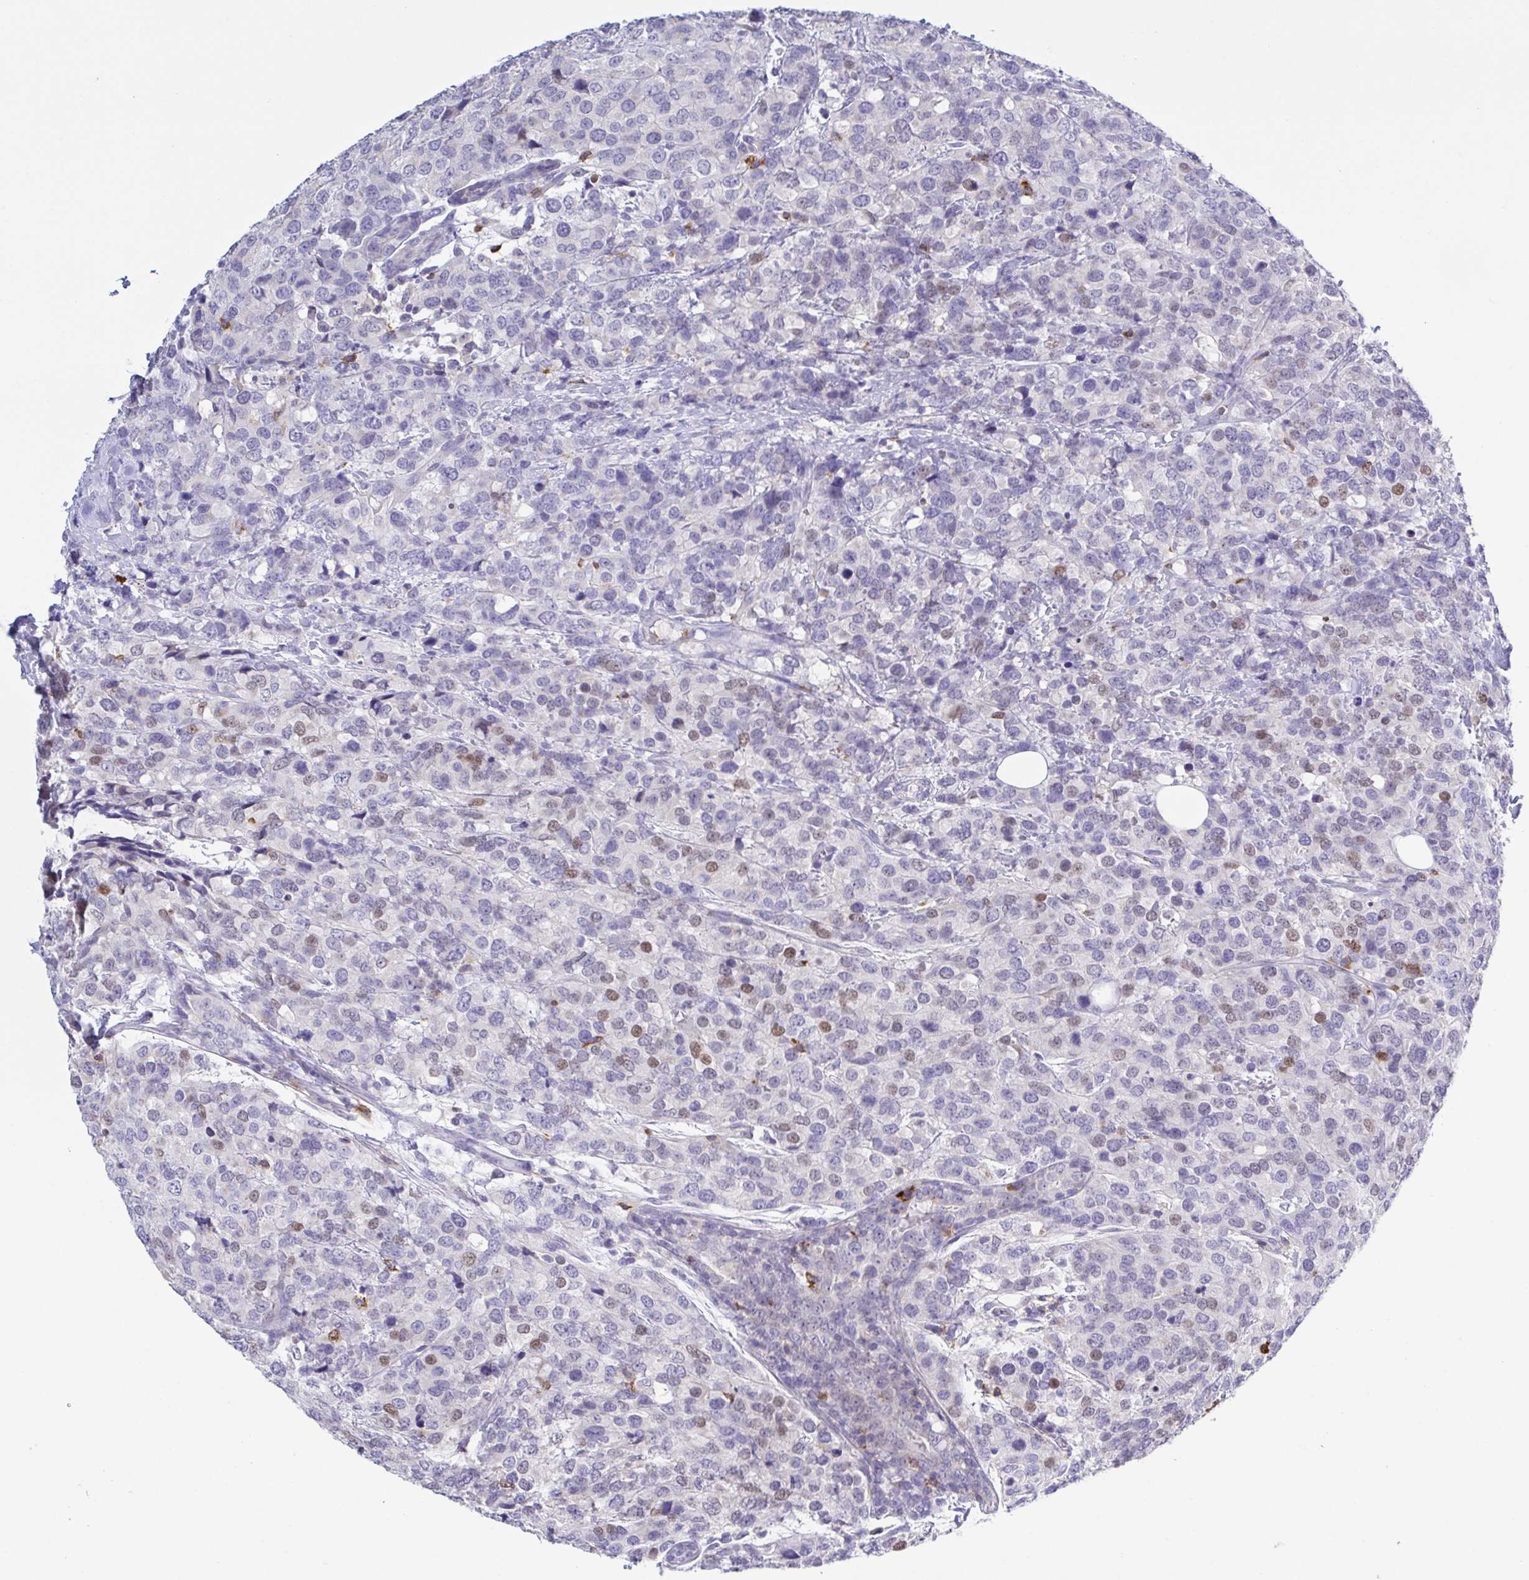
{"staining": {"intensity": "negative", "quantity": "none", "location": "none"}, "tissue": "breast cancer", "cell_type": "Tumor cells", "image_type": "cancer", "snomed": [{"axis": "morphology", "description": "Lobular carcinoma"}, {"axis": "topography", "description": "Breast"}], "caption": "High magnification brightfield microscopy of lobular carcinoma (breast) stained with DAB (3,3'-diaminobenzidine) (brown) and counterstained with hematoxylin (blue): tumor cells show no significant positivity.", "gene": "PGLYRP1", "patient": {"sex": "female", "age": 59}}